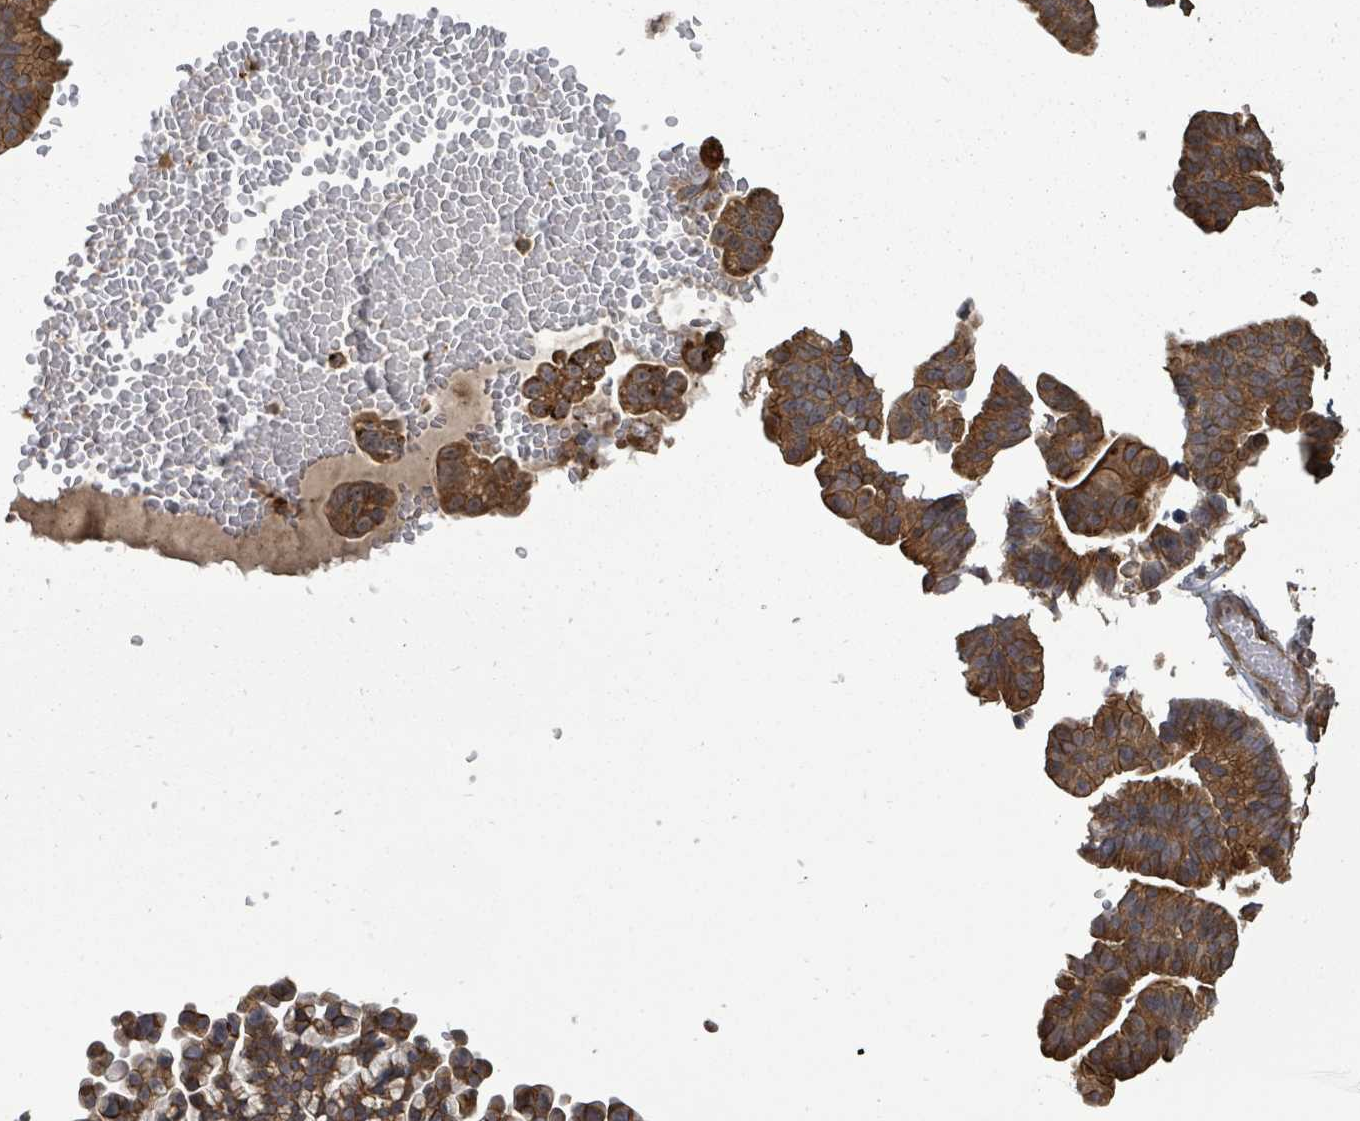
{"staining": {"intensity": "strong", "quantity": ">75%", "location": "cytoplasmic/membranous"}, "tissue": "ovarian cancer", "cell_type": "Tumor cells", "image_type": "cancer", "snomed": [{"axis": "morphology", "description": "Cystadenocarcinoma, serous, NOS"}, {"axis": "topography", "description": "Ovary"}], "caption": "Ovarian serous cystadenocarcinoma stained with immunohistochemistry (IHC) shows strong cytoplasmic/membranous expression in about >75% of tumor cells. The staining is performed using DAB (3,3'-diaminobenzidine) brown chromogen to label protein expression. The nuclei are counter-stained blue using hematoxylin.", "gene": "EIF3C", "patient": {"sex": "female", "age": 56}}